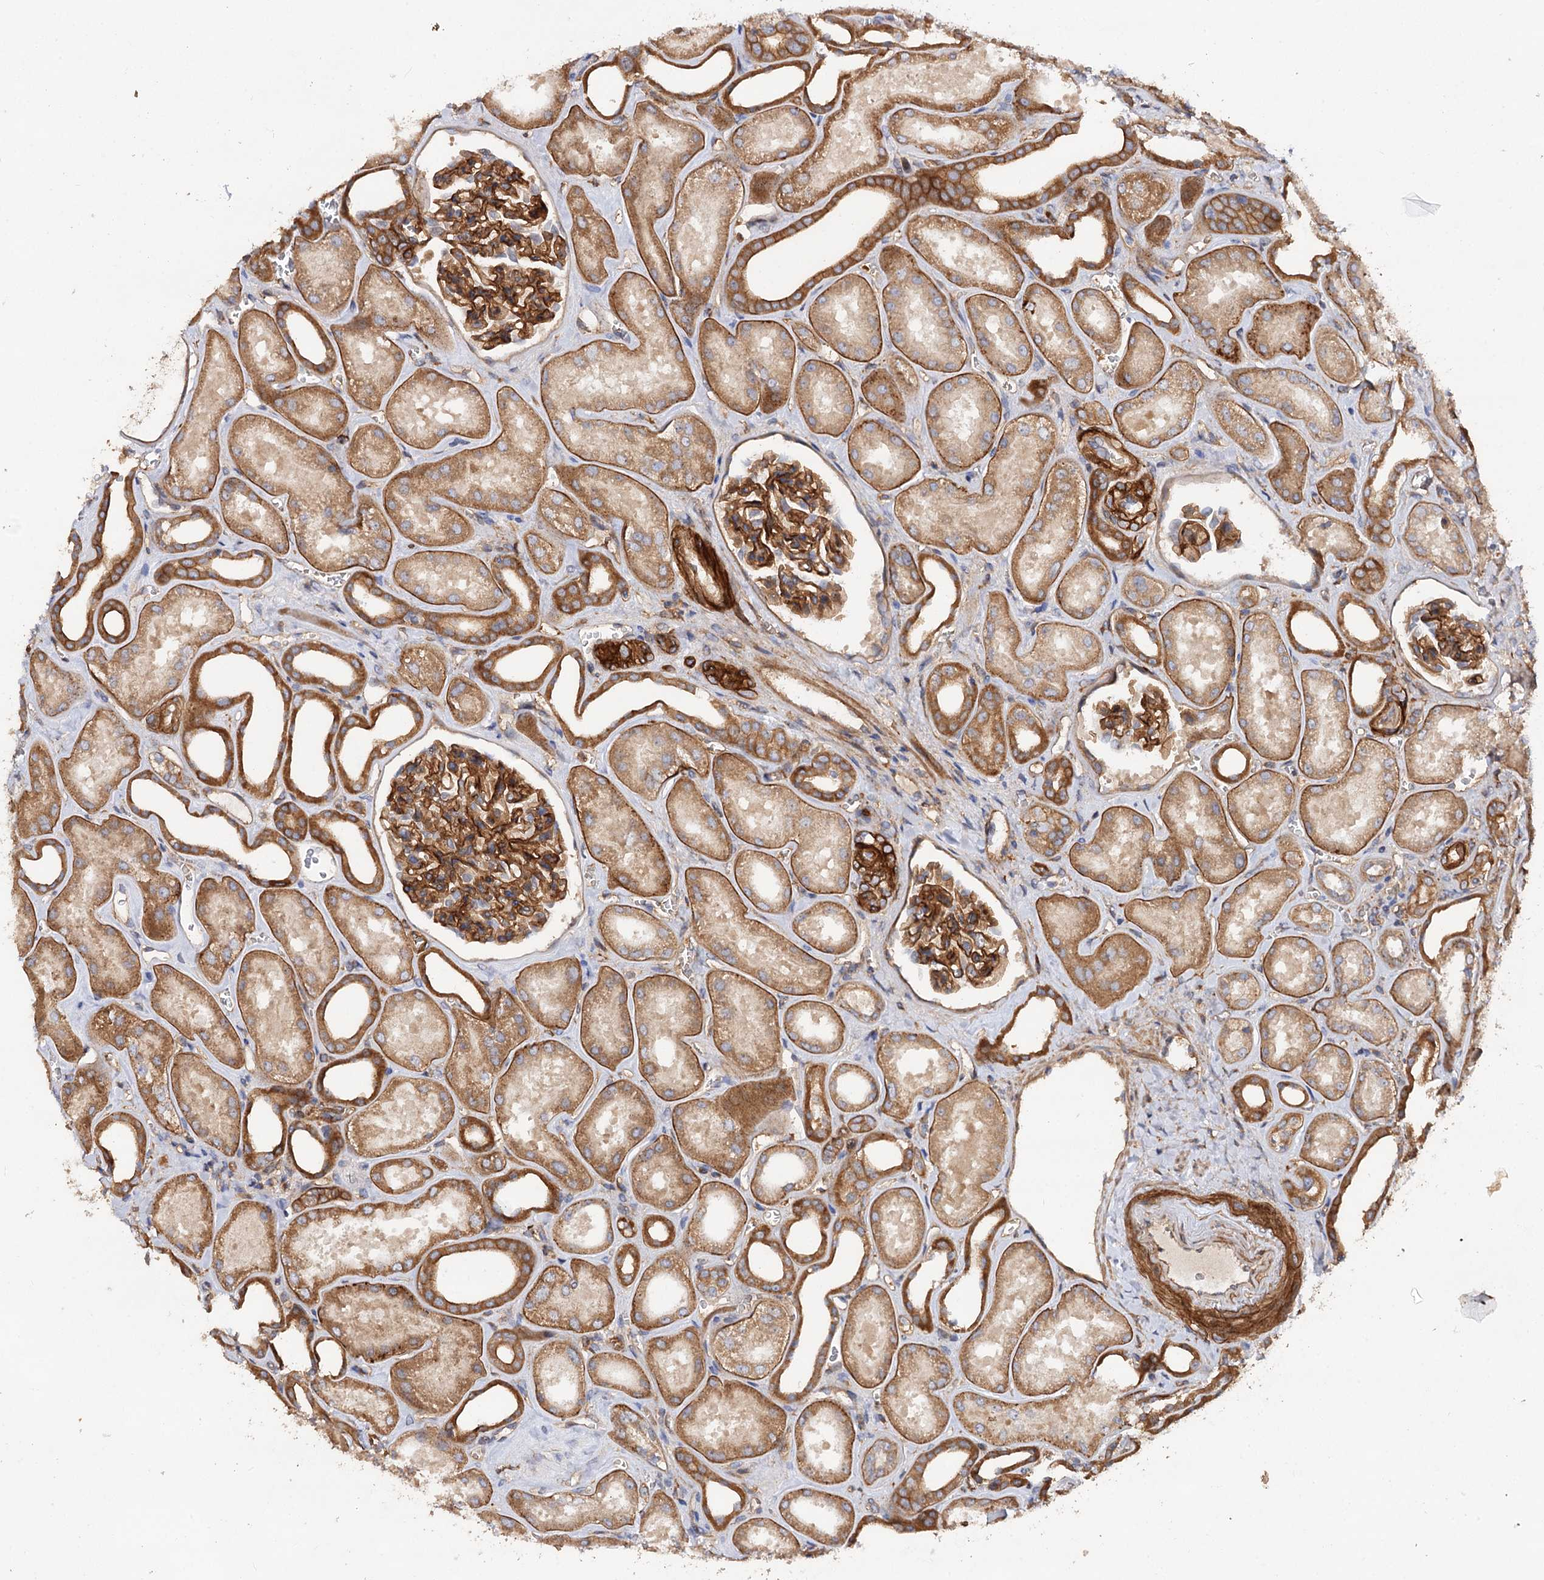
{"staining": {"intensity": "moderate", "quantity": ">75%", "location": "cytoplasmic/membranous"}, "tissue": "kidney", "cell_type": "Cells in glomeruli", "image_type": "normal", "snomed": [{"axis": "morphology", "description": "Normal tissue, NOS"}, {"axis": "morphology", "description": "Adenocarcinoma, NOS"}, {"axis": "topography", "description": "Kidney"}], "caption": "Immunohistochemical staining of benign kidney demonstrates moderate cytoplasmic/membranous protein positivity in approximately >75% of cells in glomeruli.", "gene": "CSAD", "patient": {"sex": "female", "age": 68}}